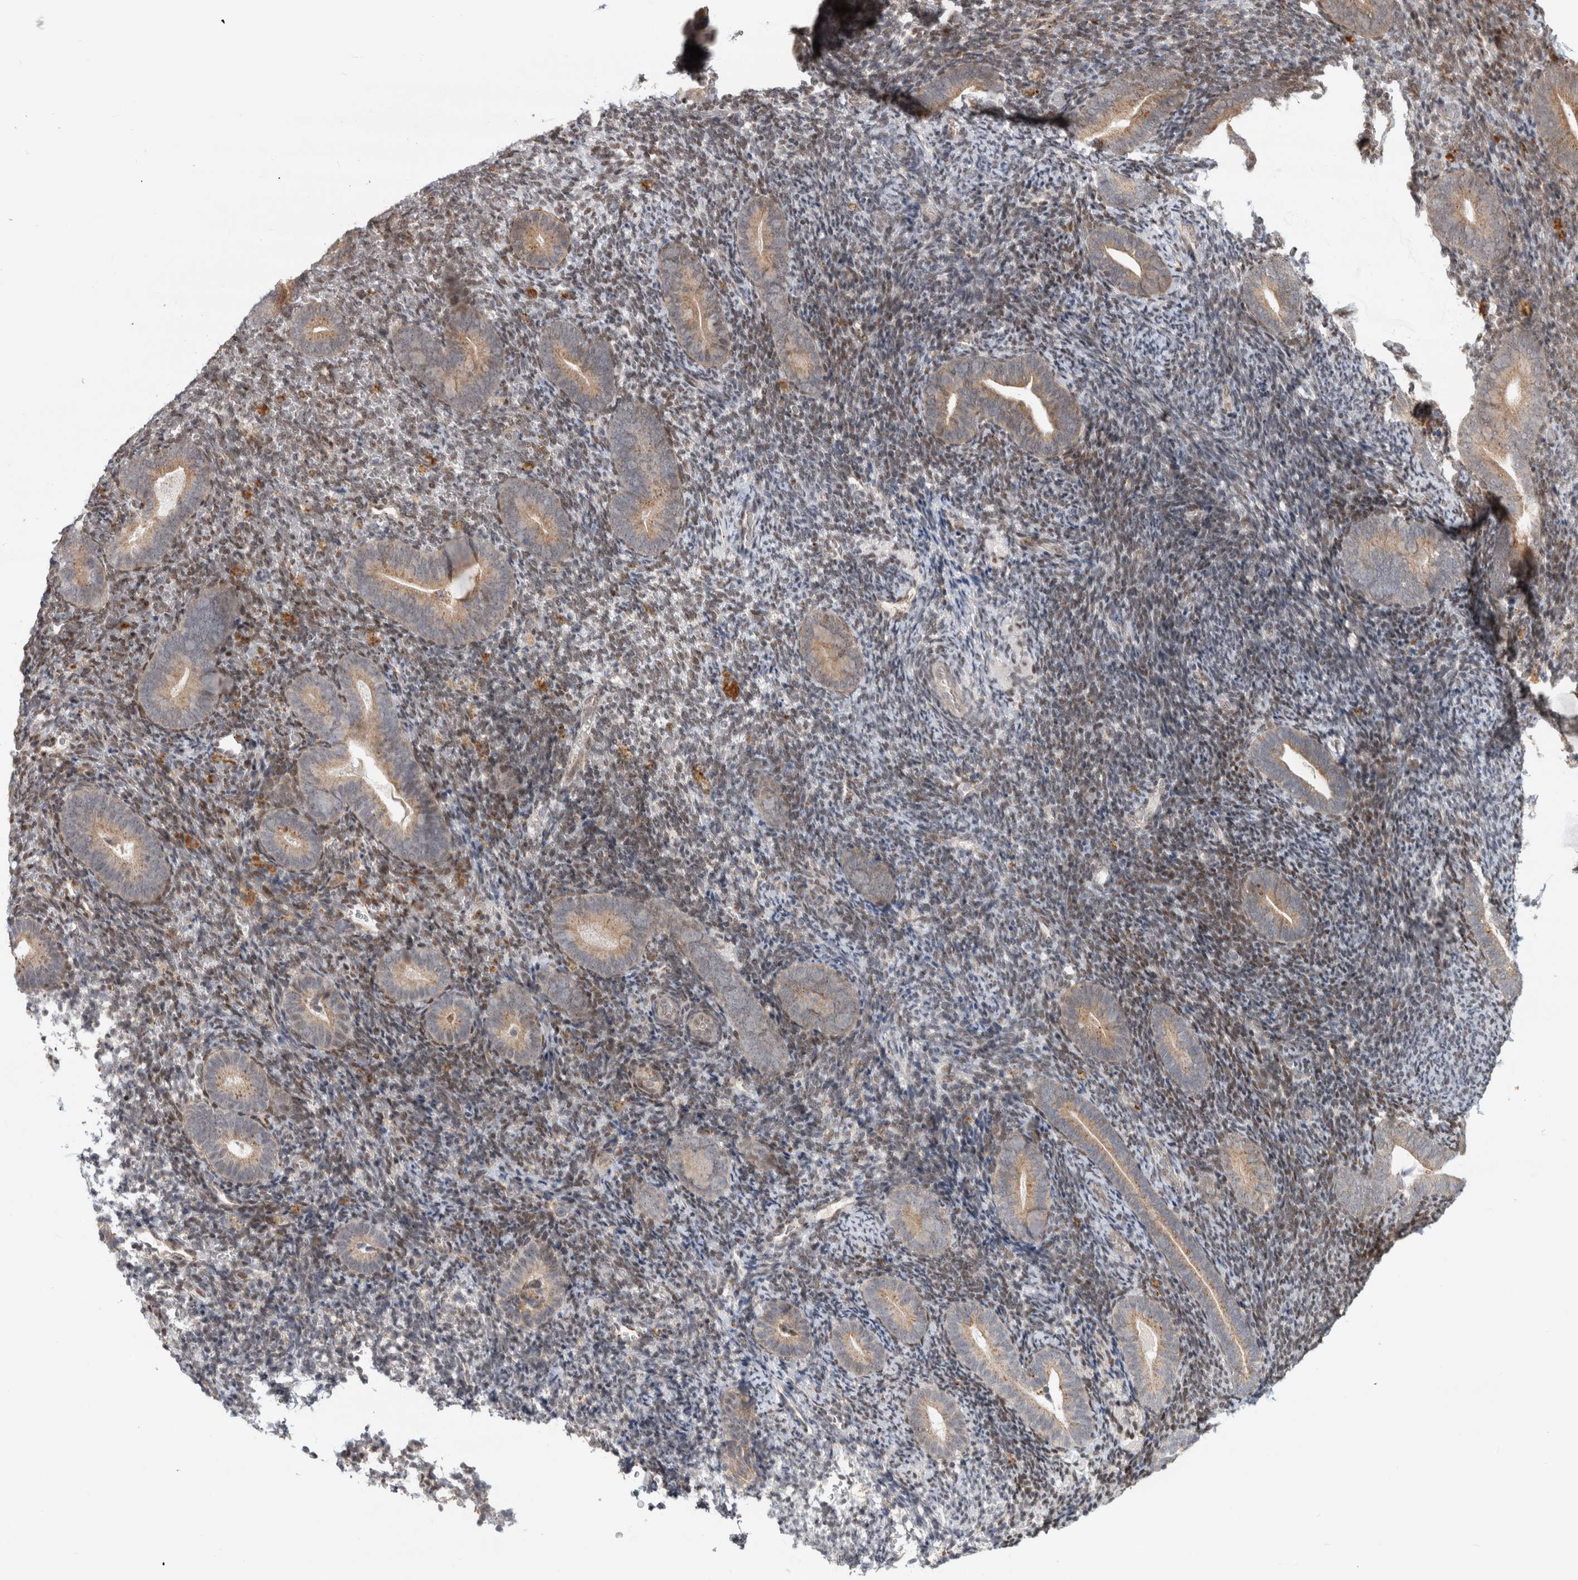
{"staining": {"intensity": "moderate", "quantity": "25%-75%", "location": "nuclear"}, "tissue": "endometrium", "cell_type": "Cells in endometrial stroma", "image_type": "normal", "snomed": [{"axis": "morphology", "description": "Normal tissue, NOS"}, {"axis": "topography", "description": "Endometrium"}], "caption": "This is a photomicrograph of IHC staining of unremarkable endometrium, which shows moderate staining in the nuclear of cells in endometrial stroma.", "gene": "NAB2", "patient": {"sex": "female", "age": 51}}